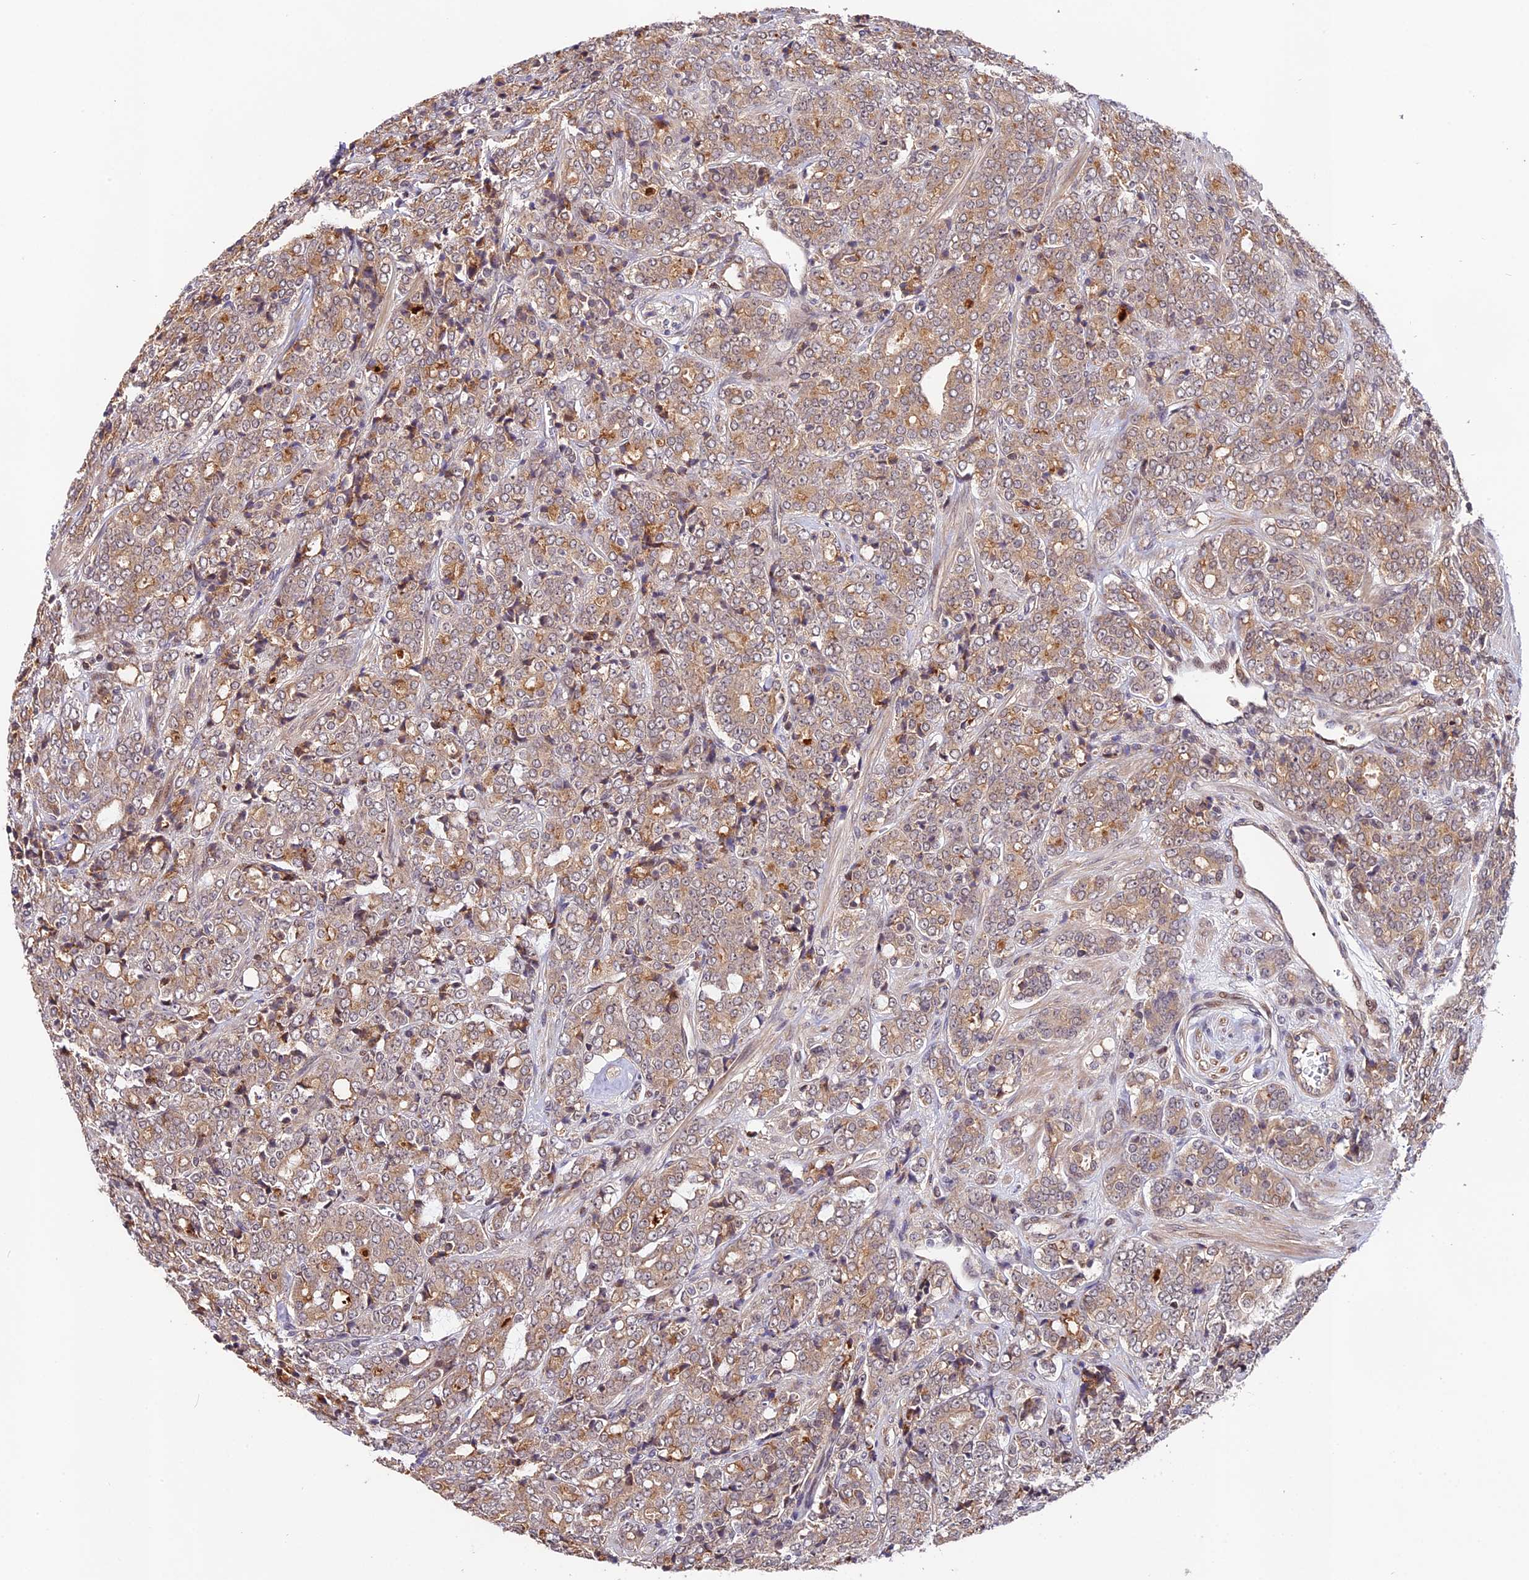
{"staining": {"intensity": "weak", "quantity": "25%-75%", "location": "cytoplasmic/membranous"}, "tissue": "prostate cancer", "cell_type": "Tumor cells", "image_type": "cancer", "snomed": [{"axis": "morphology", "description": "Adenocarcinoma, High grade"}, {"axis": "topography", "description": "Prostate"}], "caption": "Prostate cancer stained with a protein marker shows weak staining in tumor cells.", "gene": "CACNA1H", "patient": {"sex": "male", "age": 62}}